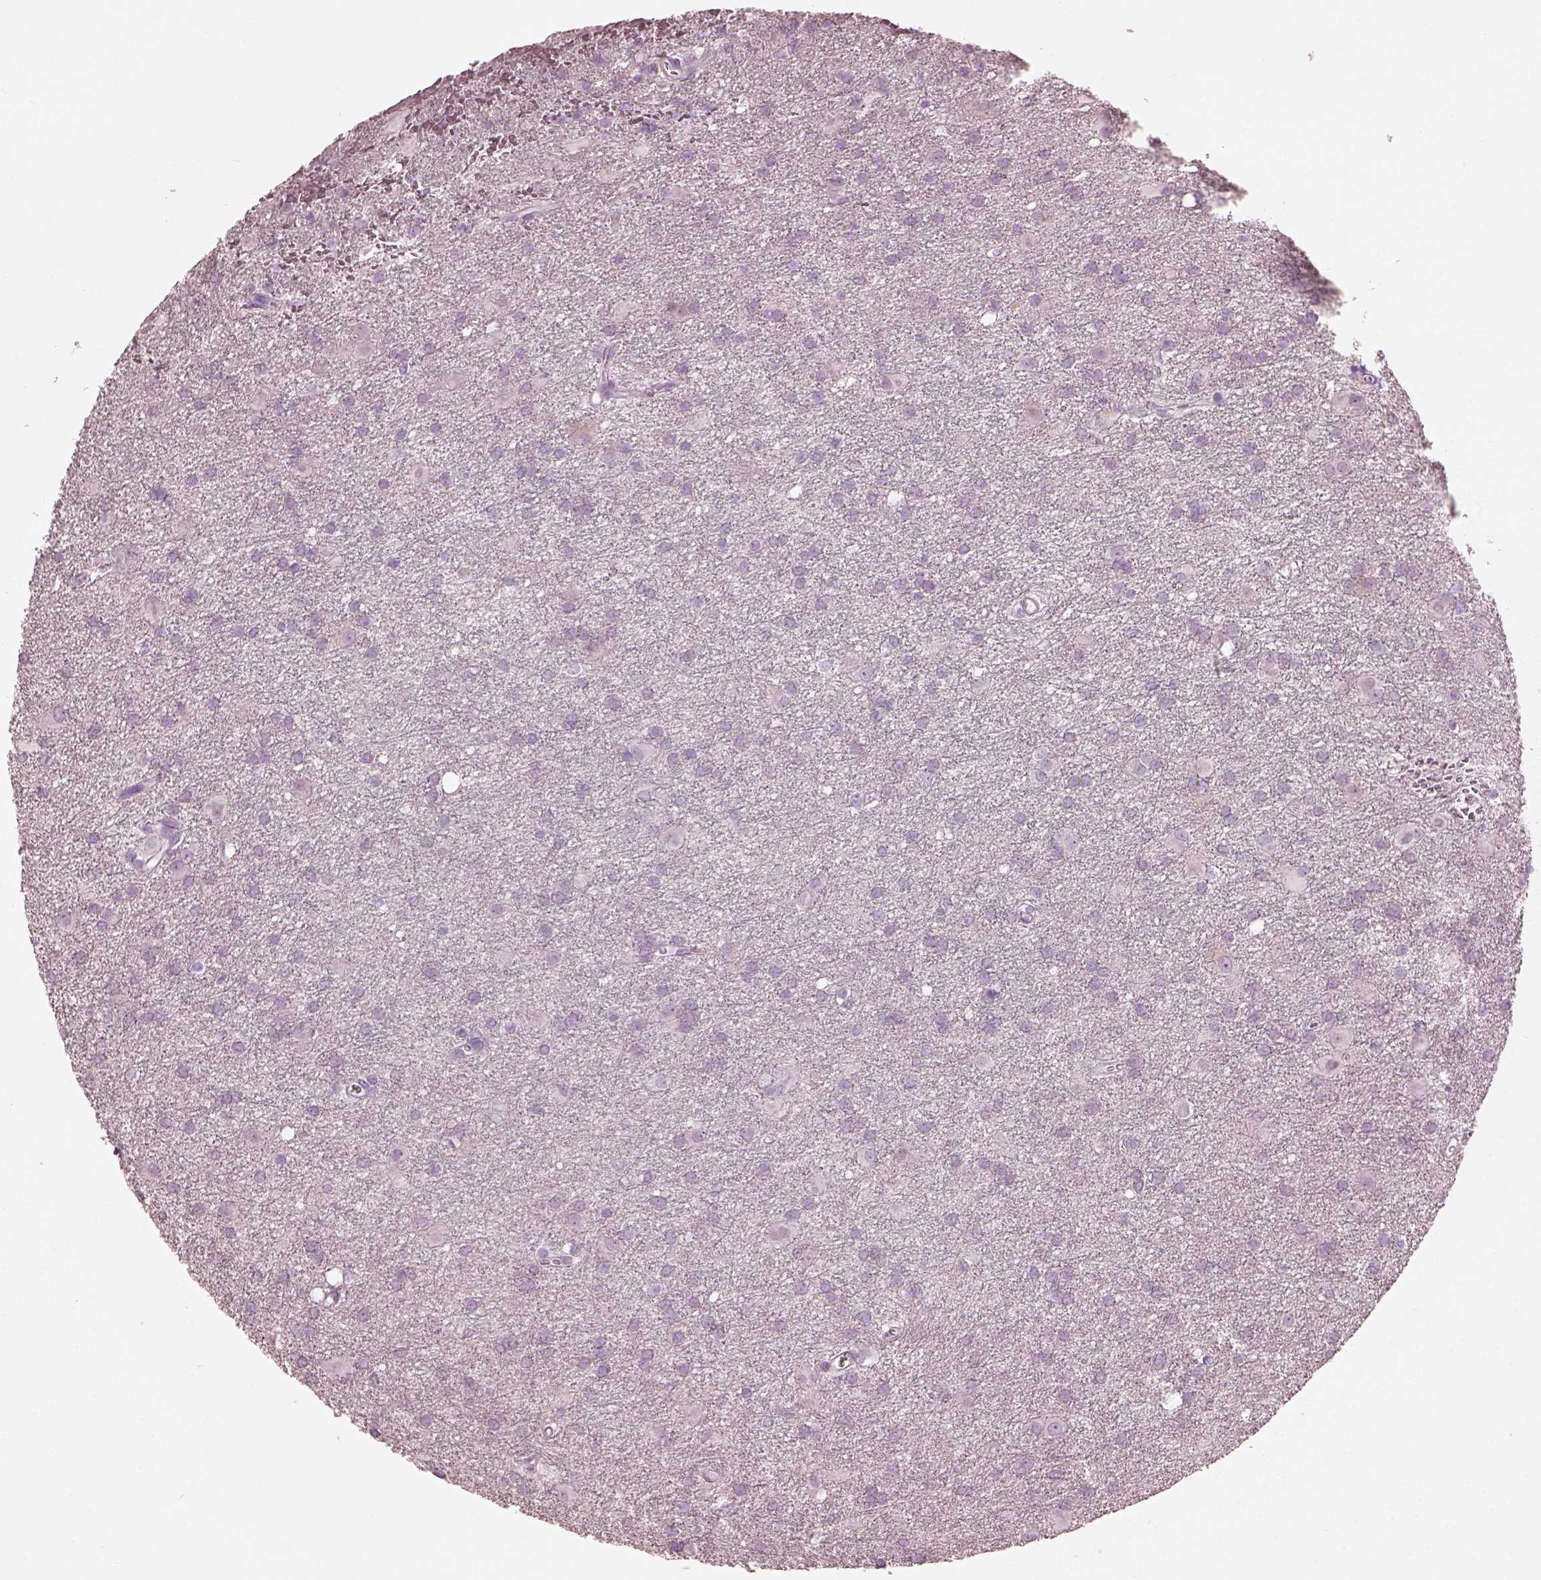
{"staining": {"intensity": "negative", "quantity": "none", "location": "none"}, "tissue": "glioma", "cell_type": "Tumor cells", "image_type": "cancer", "snomed": [{"axis": "morphology", "description": "Glioma, malignant, Low grade"}, {"axis": "topography", "description": "Brain"}], "caption": "Tumor cells show no significant protein staining in glioma.", "gene": "RSPH9", "patient": {"sex": "male", "age": 58}}